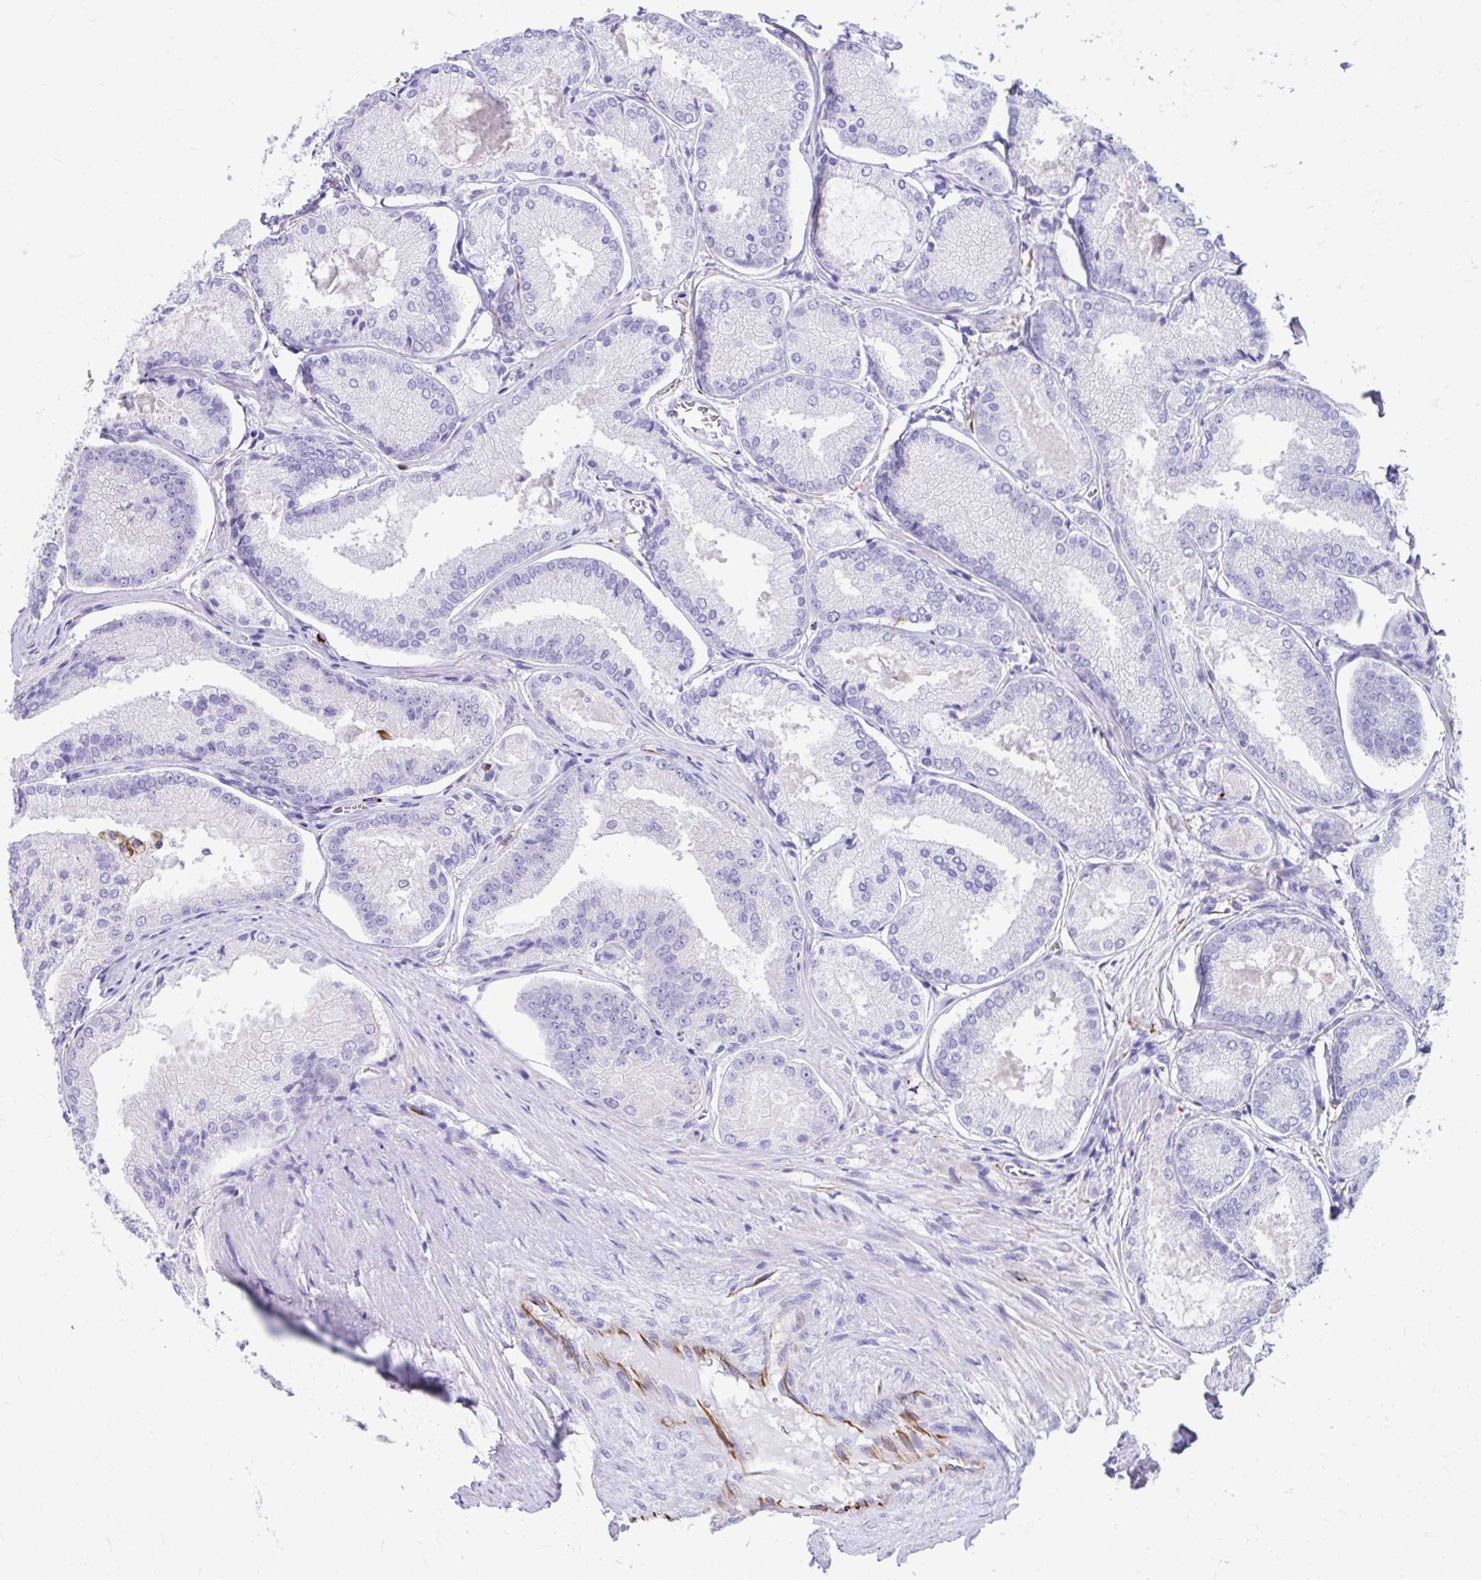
{"staining": {"intensity": "negative", "quantity": "none", "location": "none"}, "tissue": "prostate cancer", "cell_type": "Tumor cells", "image_type": "cancer", "snomed": [{"axis": "morphology", "description": "Adenocarcinoma, High grade"}, {"axis": "topography", "description": "Prostate"}], "caption": "Immunohistochemistry (IHC) of human prostate high-grade adenocarcinoma reveals no expression in tumor cells.", "gene": "ZNF699", "patient": {"sex": "male", "age": 73}}